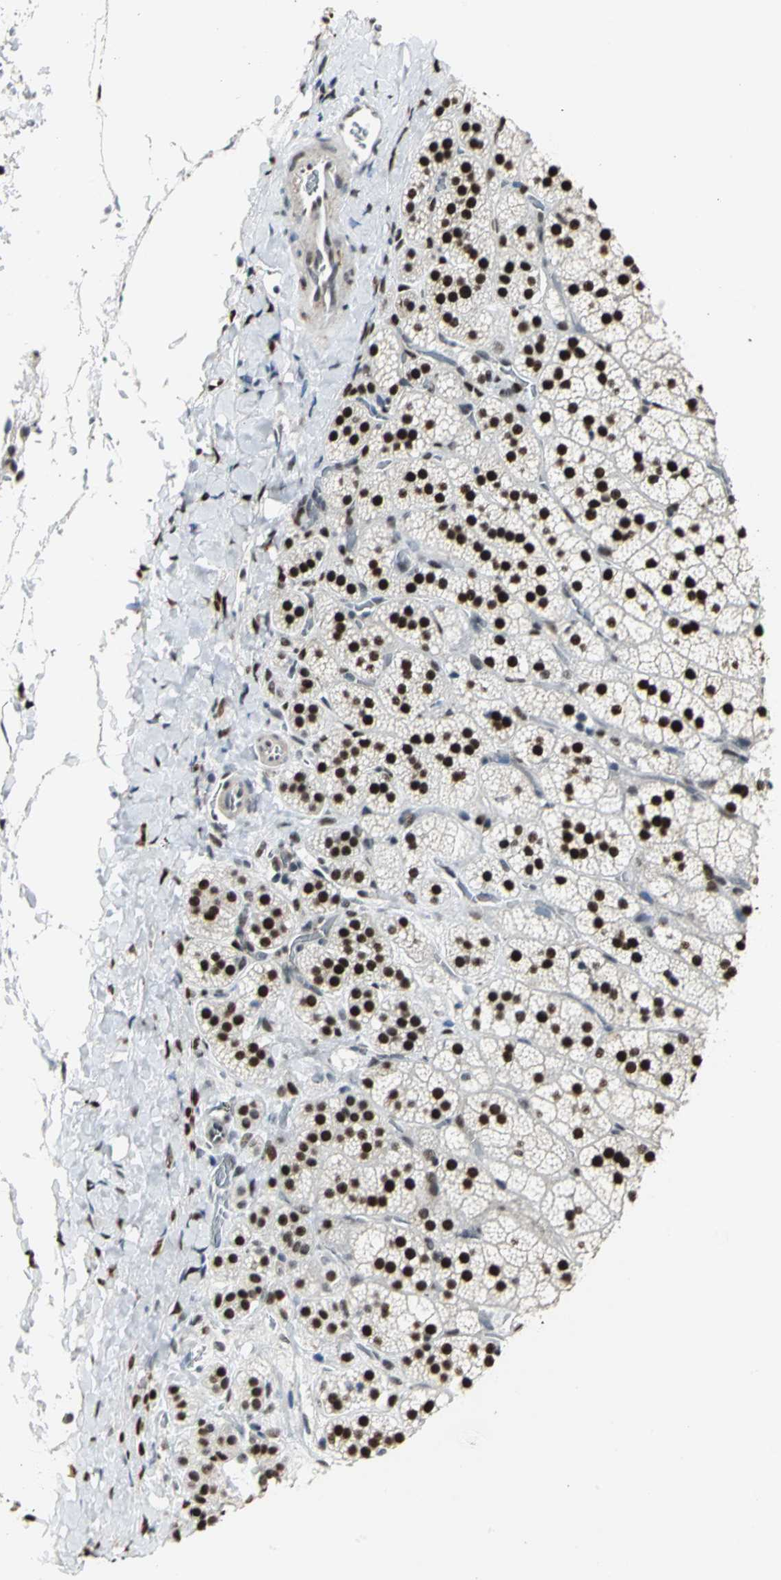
{"staining": {"intensity": "strong", "quantity": ">75%", "location": "nuclear"}, "tissue": "adrenal gland", "cell_type": "Glandular cells", "image_type": "normal", "snomed": [{"axis": "morphology", "description": "Normal tissue, NOS"}, {"axis": "topography", "description": "Adrenal gland"}], "caption": "Brown immunohistochemical staining in normal adrenal gland displays strong nuclear expression in about >75% of glandular cells. Ihc stains the protein in brown and the nuclei are stained blue.", "gene": "CCDC88C", "patient": {"sex": "female", "age": 44}}